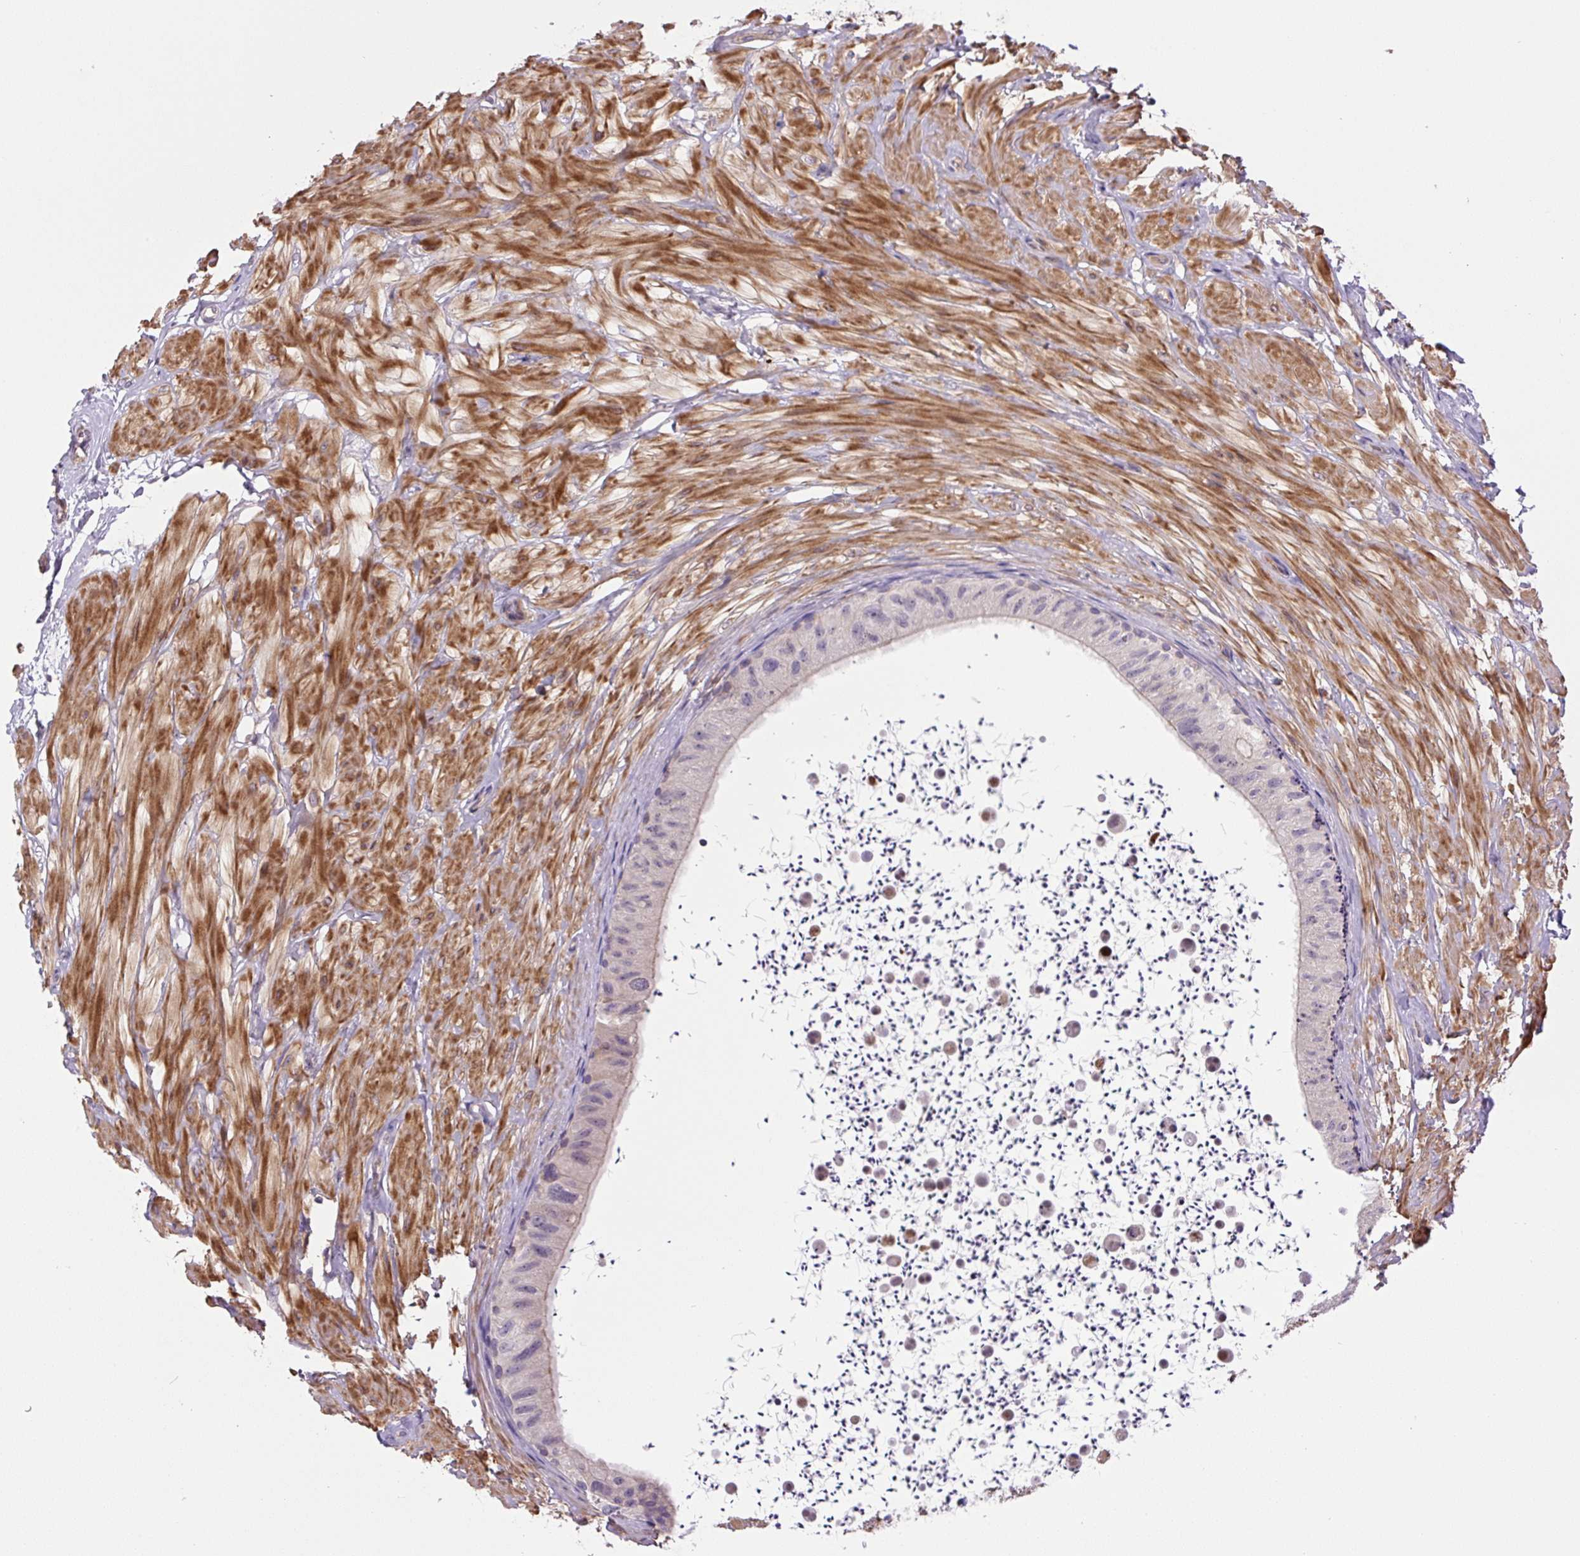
{"staining": {"intensity": "moderate", "quantity": "25%-75%", "location": "cytoplasmic/membranous"}, "tissue": "epididymis", "cell_type": "Glandular cells", "image_type": "normal", "snomed": [{"axis": "morphology", "description": "Normal tissue, NOS"}, {"axis": "topography", "description": "Epididymis"}, {"axis": "topography", "description": "Peripheral nerve tissue"}], "caption": "Immunohistochemistry (IHC) of normal epididymis reveals medium levels of moderate cytoplasmic/membranous expression in about 25%-75% of glandular cells. (DAB (3,3'-diaminobenzidine) IHC, brown staining for protein, blue staining for nuclei).", "gene": "KIFC1", "patient": {"sex": "male", "age": 32}}